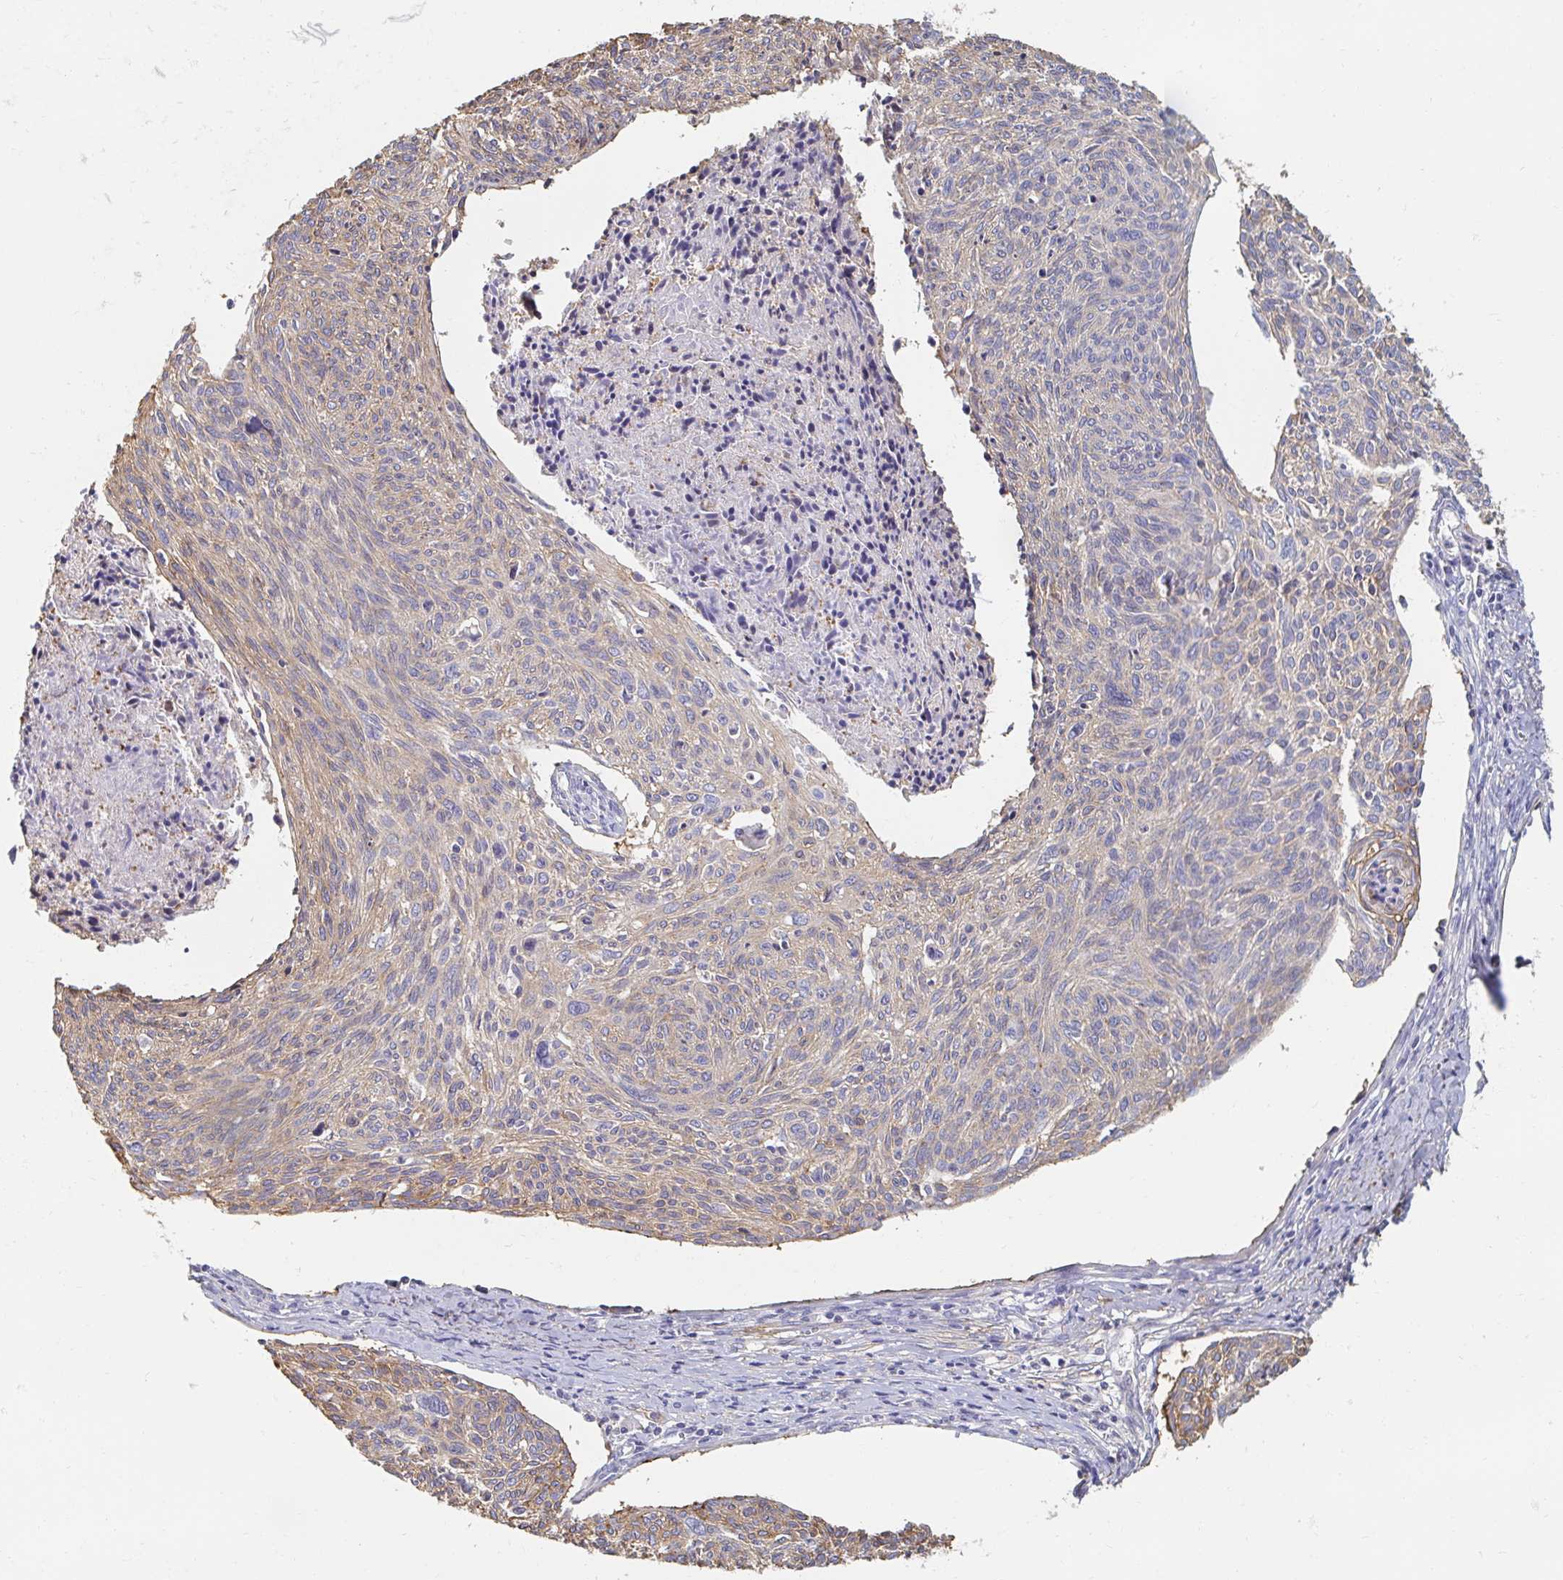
{"staining": {"intensity": "weak", "quantity": "25%-75%", "location": "cytoplasmic/membranous"}, "tissue": "cervical cancer", "cell_type": "Tumor cells", "image_type": "cancer", "snomed": [{"axis": "morphology", "description": "Squamous cell carcinoma, NOS"}, {"axis": "topography", "description": "Cervix"}], "caption": "Weak cytoplasmic/membranous protein expression is identified in approximately 25%-75% of tumor cells in cervical cancer.", "gene": "MYLK2", "patient": {"sex": "female", "age": 49}}